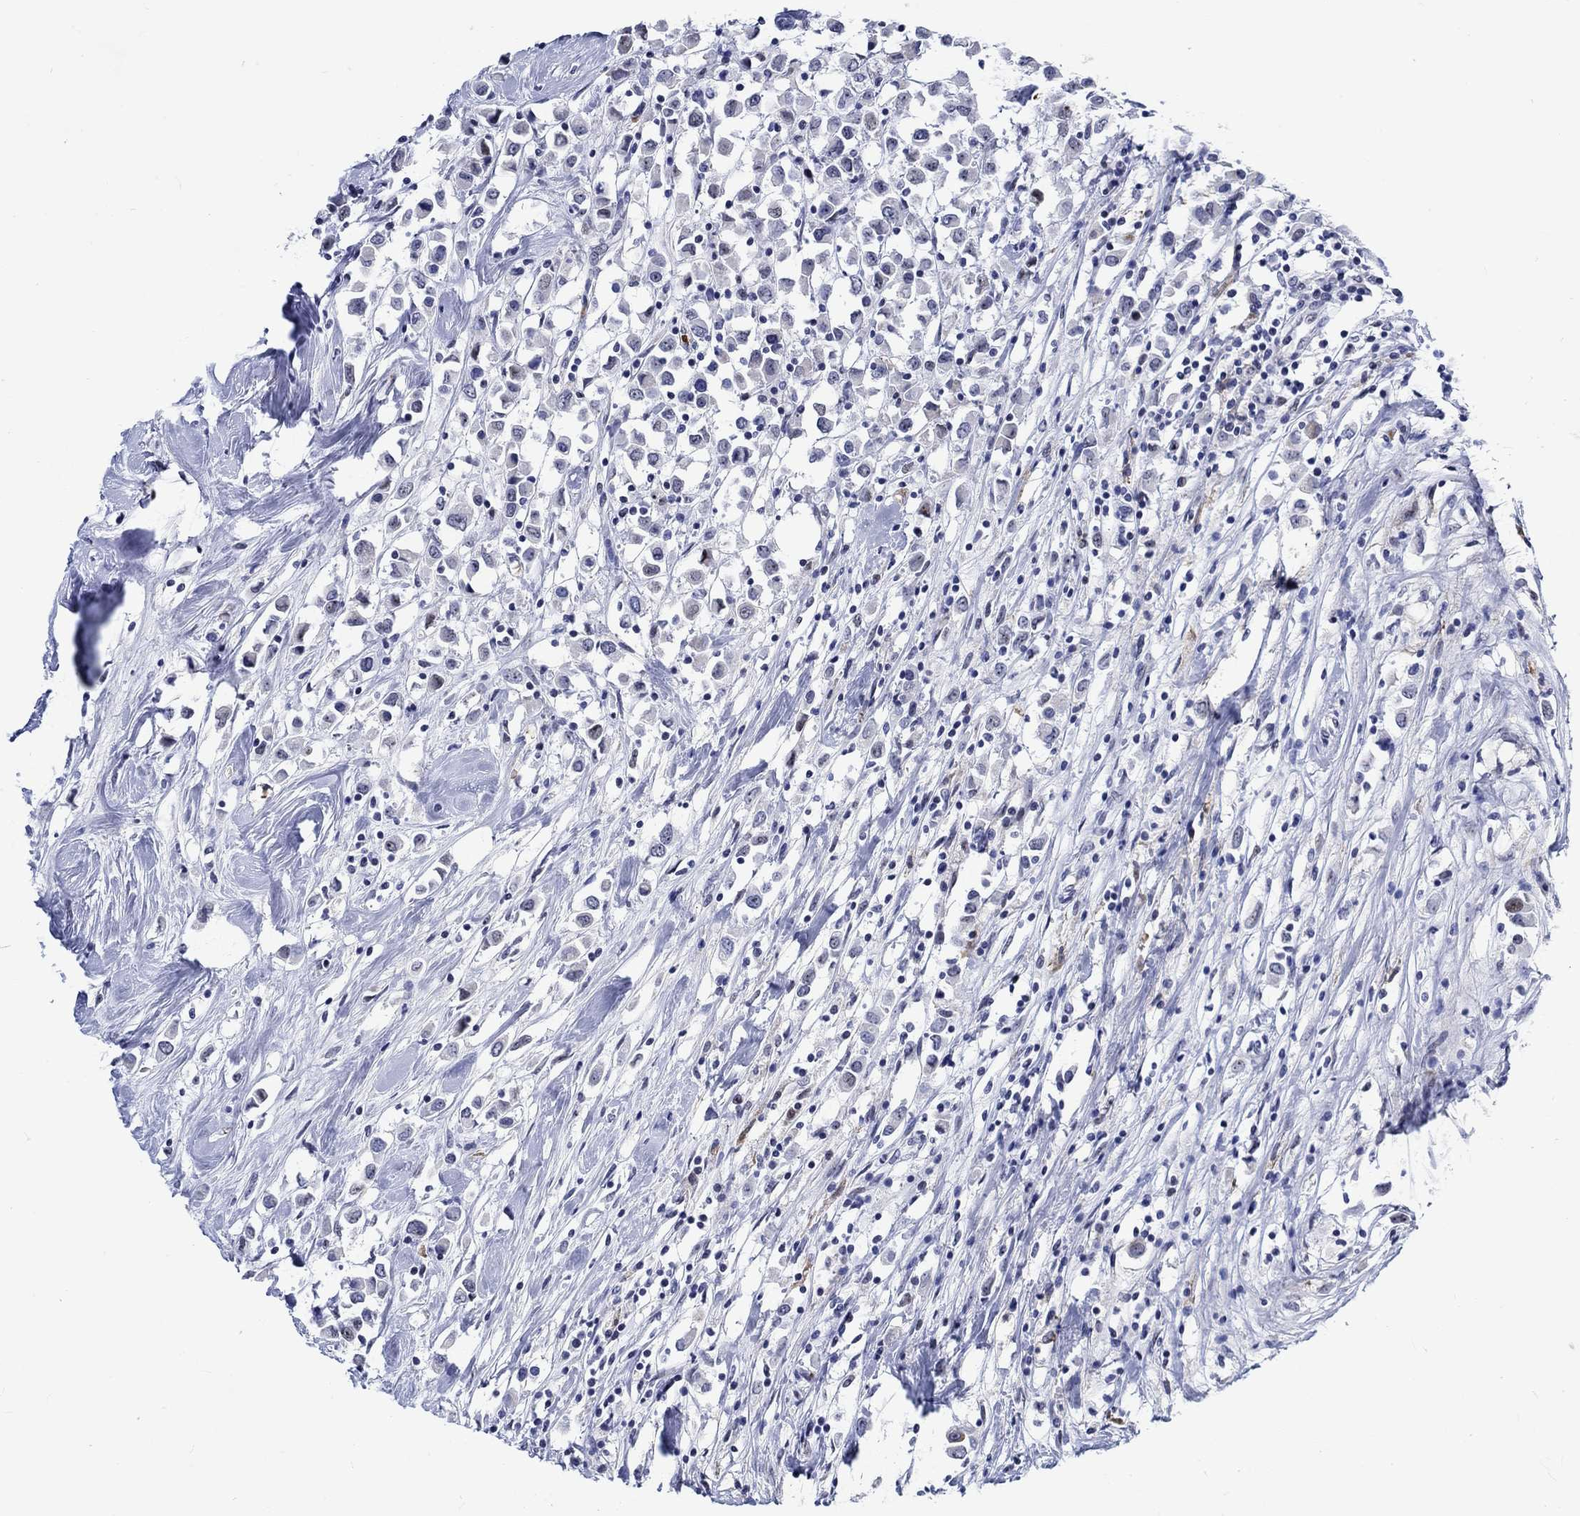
{"staining": {"intensity": "negative", "quantity": "none", "location": "none"}, "tissue": "breast cancer", "cell_type": "Tumor cells", "image_type": "cancer", "snomed": [{"axis": "morphology", "description": "Duct carcinoma"}, {"axis": "topography", "description": "Breast"}], "caption": "Breast cancer (infiltrating ductal carcinoma) was stained to show a protein in brown. There is no significant expression in tumor cells.", "gene": "ZNF446", "patient": {"sex": "female", "age": 61}}